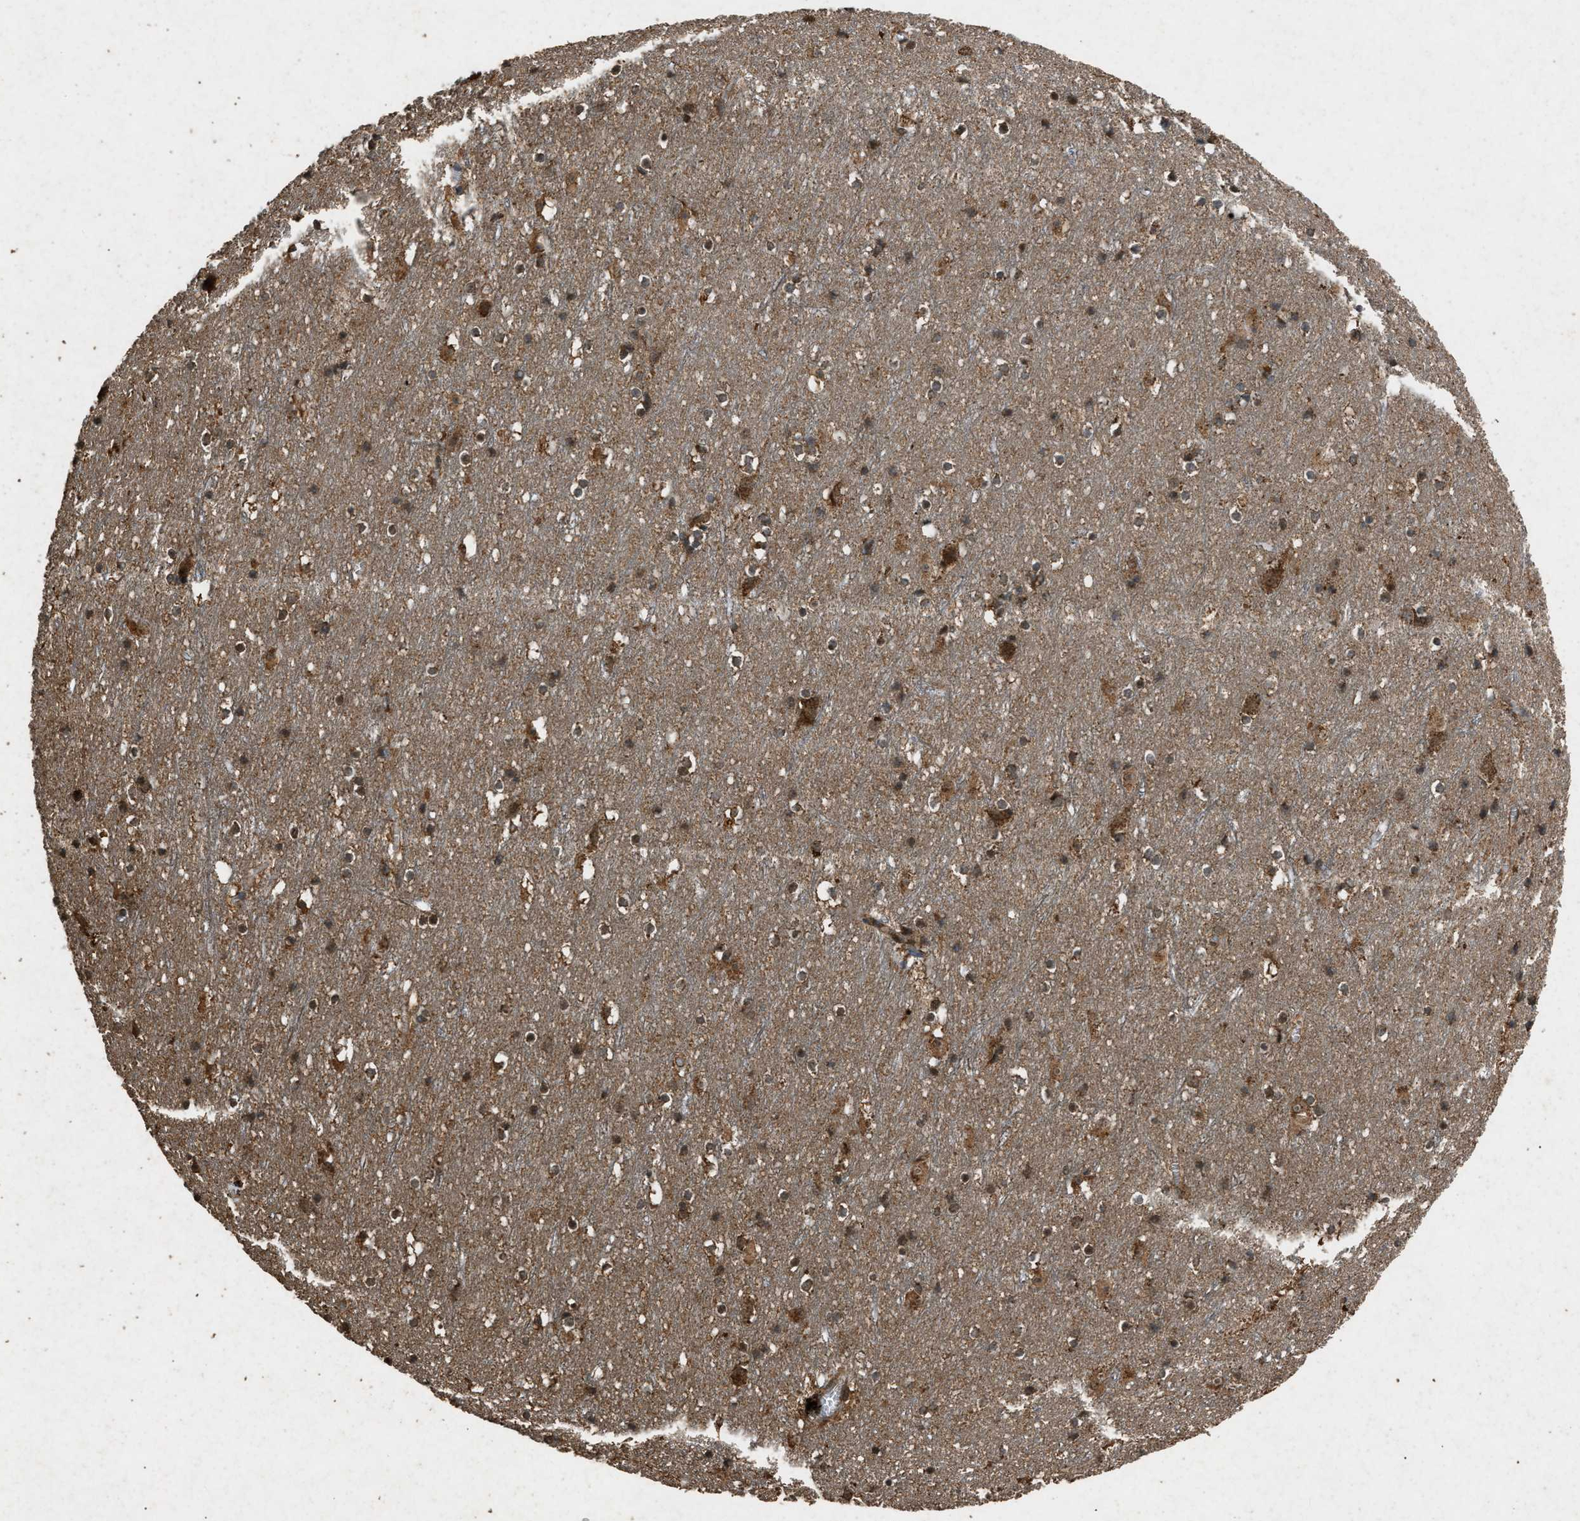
{"staining": {"intensity": "moderate", "quantity": ">75%", "location": "cytoplasmic/membranous"}, "tissue": "cerebral cortex", "cell_type": "Endothelial cells", "image_type": "normal", "snomed": [{"axis": "morphology", "description": "Normal tissue, NOS"}, {"axis": "topography", "description": "Cerebral cortex"}], "caption": "IHC of benign cerebral cortex displays medium levels of moderate cytoplasmic/membranous expression in approximately >75% of endothelial cells.", "gene": "OAS1", "patient": {"sex": "male", "age": 45}}